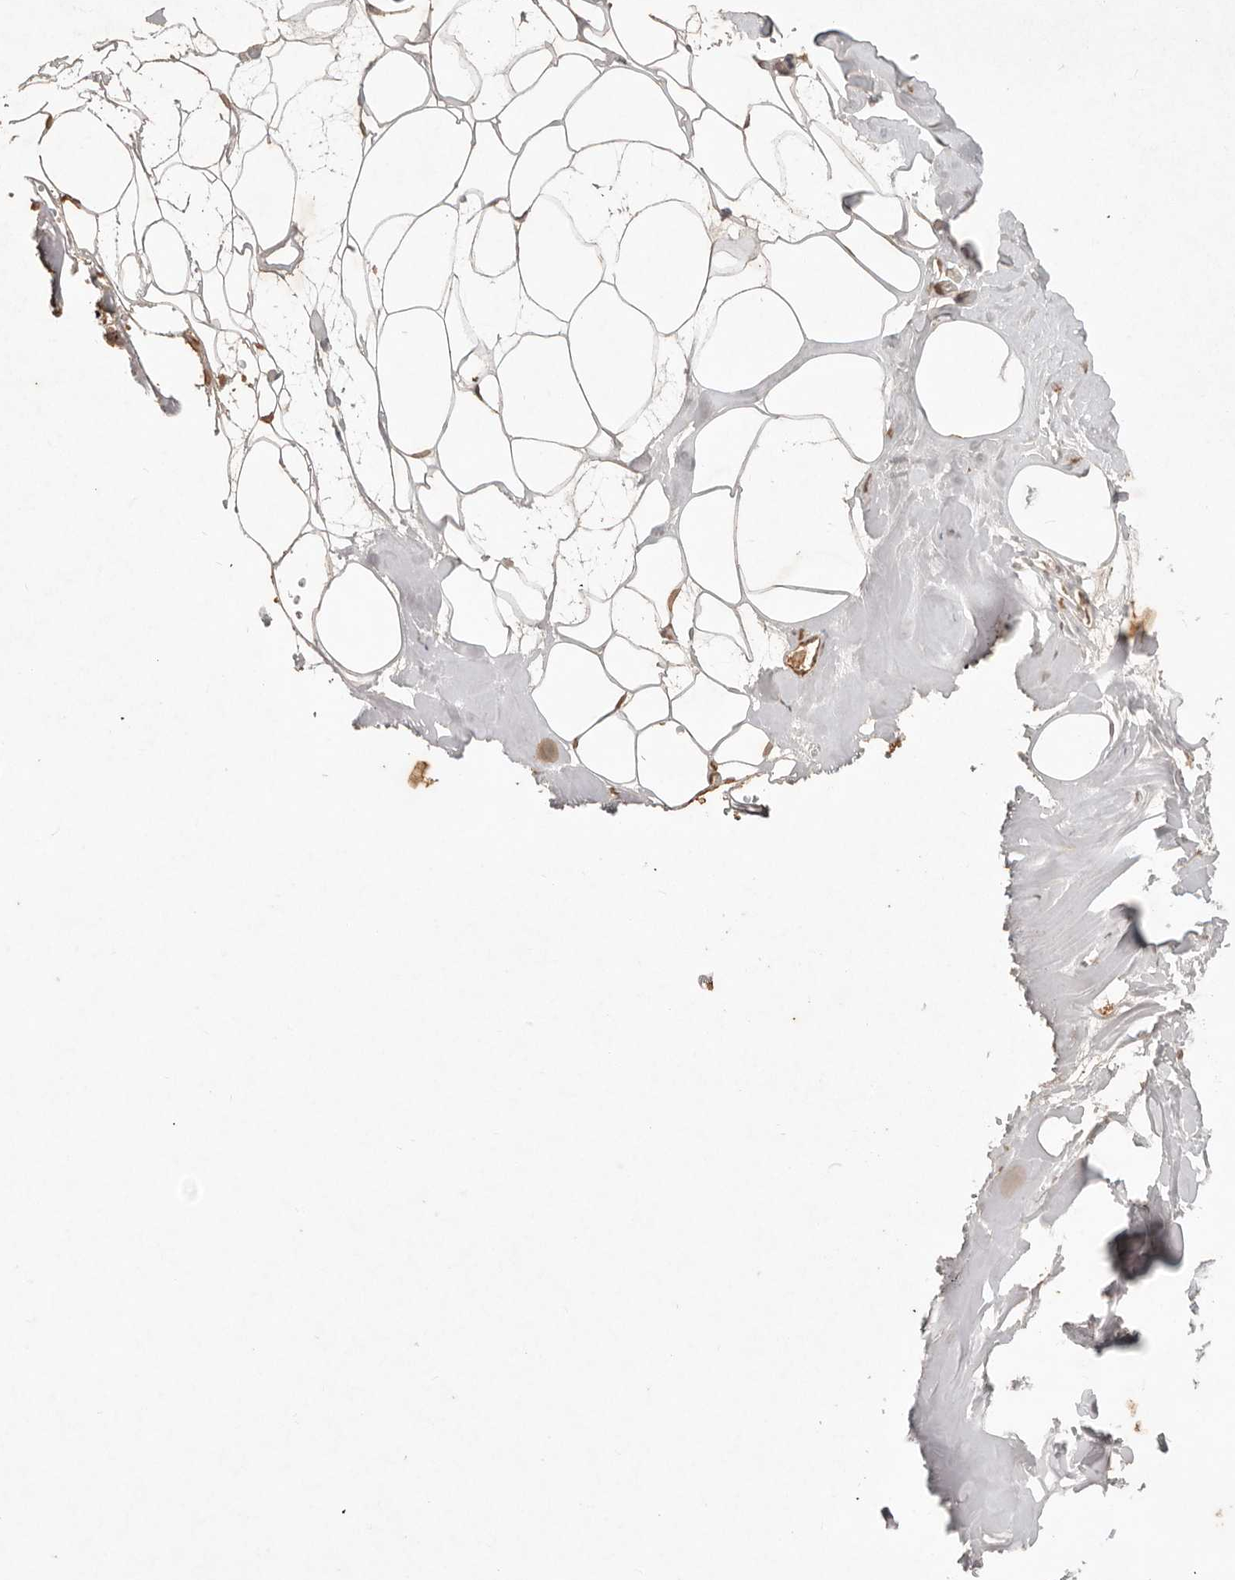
{"staining": {"intensity": "weak", "quantity": ">75%", "location": "cytoplasmic/membranous"}, "tissue": "adipose tissue", "cell_type": "Adipocytes", "image_type": "normal", "snomed": [{"axis": "morphology", "description": "Normal tissue, NOS"}, {"axis": "morphology", "description": "Fibrosis, NOS"}, {"axis": "topography", "description": "Breast"}, {"axis": "topography", "description": "Adipose tissue"}], "caption": "Weak cytoplasmic/membranous protein staining is identified in about >75% of adipocytes in adipose tissue. Nuclei are stained in blue.", "gene": "LMO4", "patient": {"sex": "female", "age": 39}}